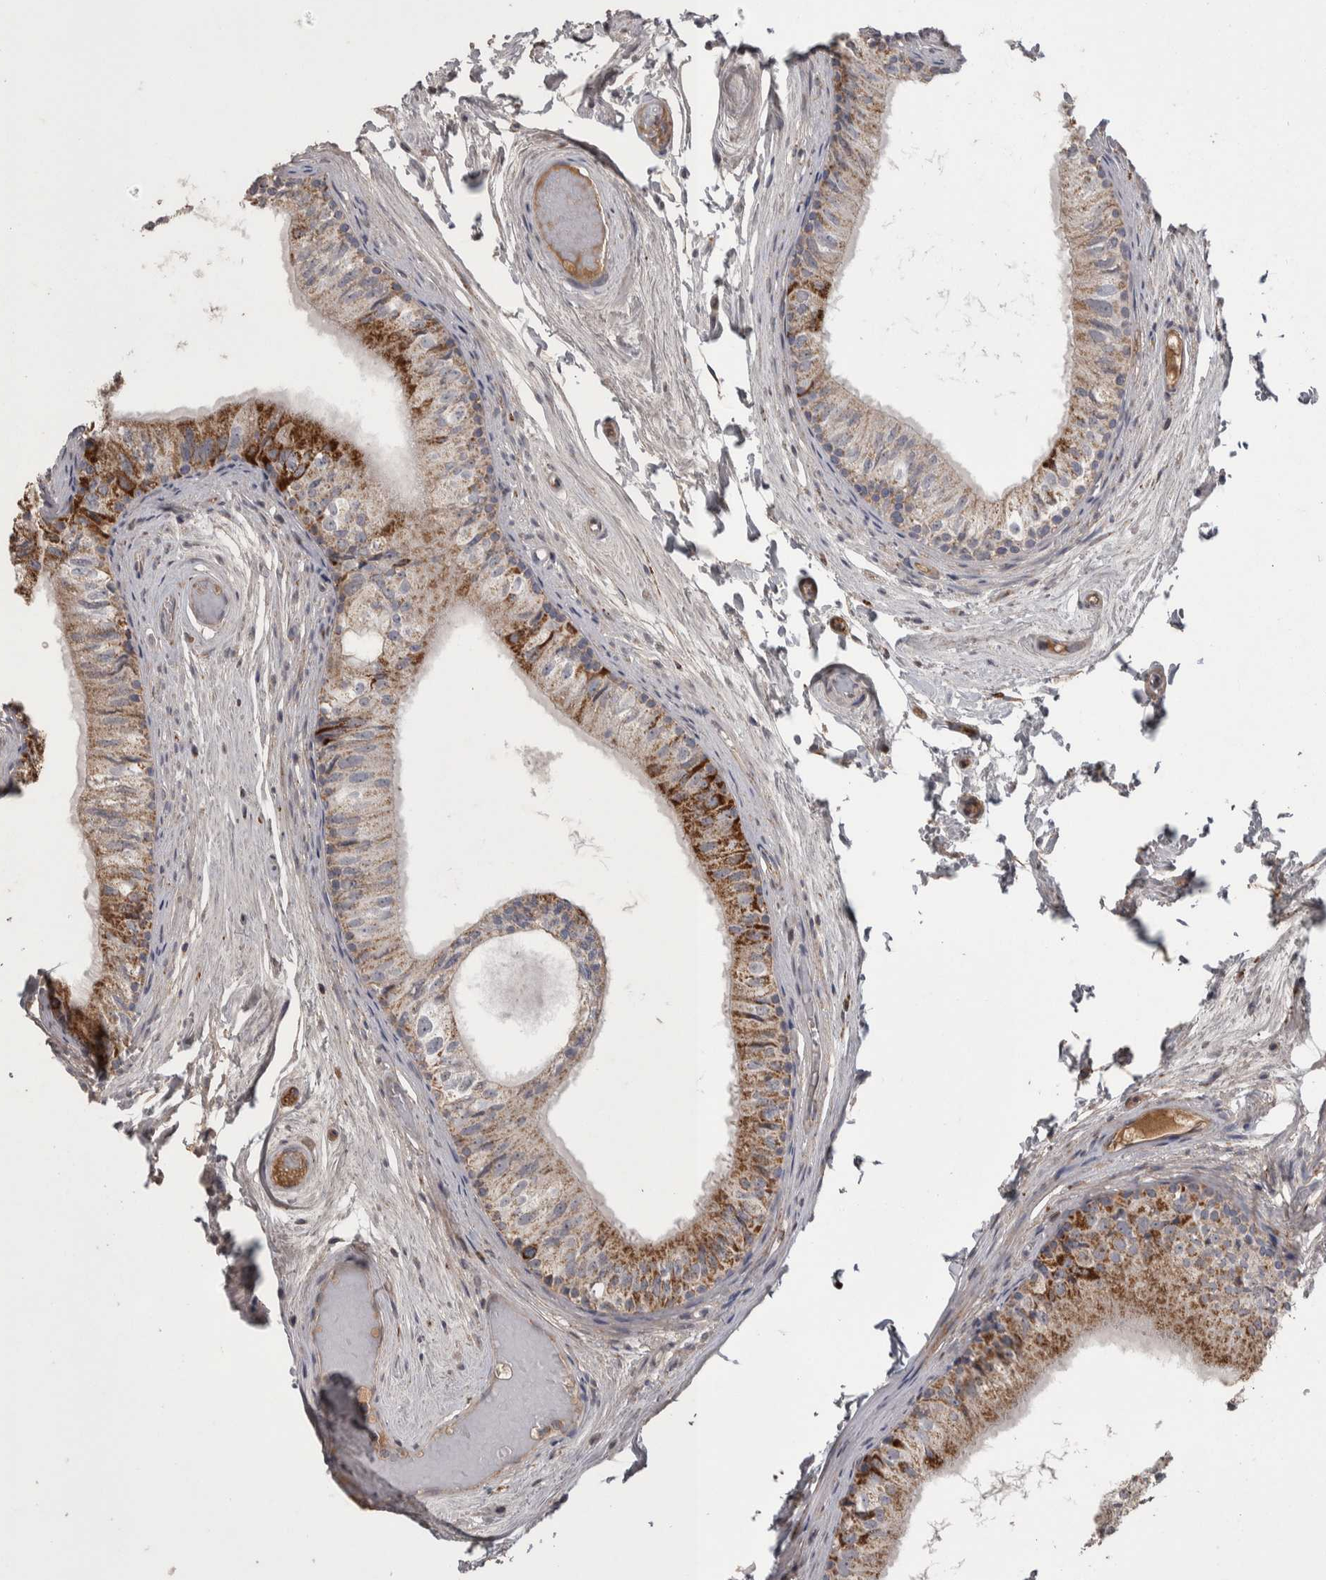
{"staining": {"intensity": "moderate", "quantity": "25%-75%", "location": "cytoplasmic/membranous"}, "tissue": "epididymis", "cell_type": "Glandular cells", "image_type": "normal", "snomed": [{"axis": "morphology", "description": "Normal tissue, NOS"}, {"axis": "topography", "description": "Epididymis"}], "caption": "Glandular cells exhibit medium levels of moderate cytoplasmic/membranous expression in approximately 25%-75% of cells in unremarkable epididymis.", "gene": "SCO1", "patient": {"sex": "male", "age": 79}}